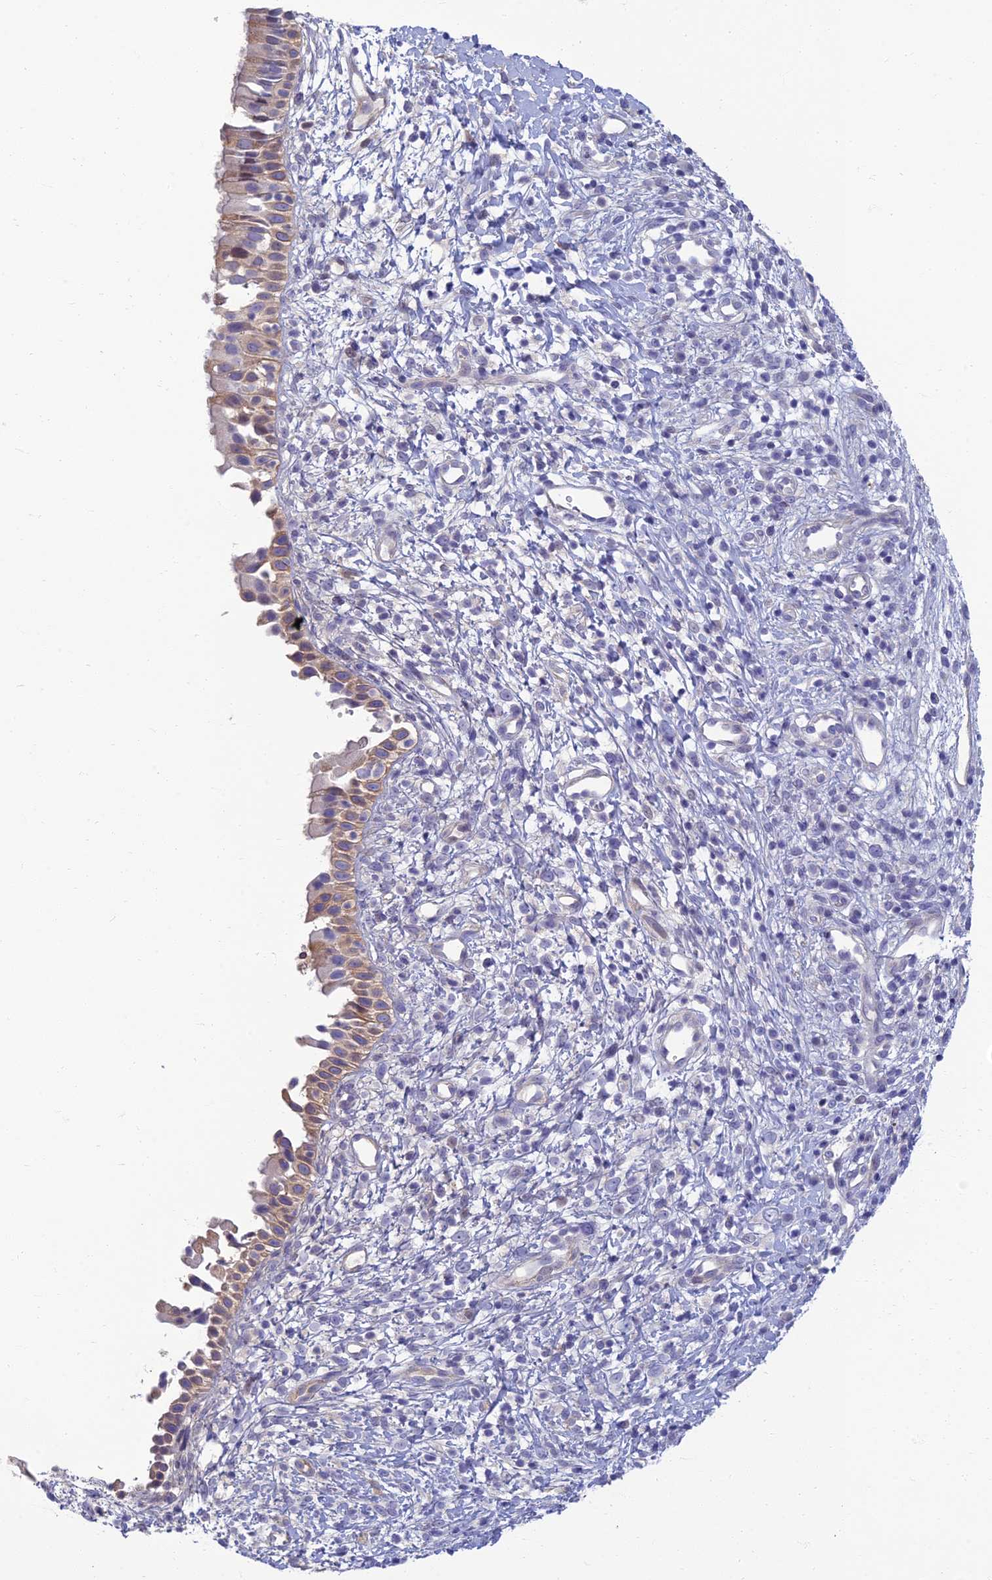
{"staining": {"intensity": "weak", "quantity": "25%-75%", "location": "cytoplasmic/membranous"}, "tissue": "nasopharynx", "cell_type": "Respiratory epithelial cells", "image_type": "normal", "snomed": [{"axis": "morphology", "description": "Normal tissue, NOS"}, {"axis": "topography", "description": "Nasopharynx"}], "caption": "Immunohistochemical staining of benign human nasopharynx displays low levels of weak cytoplasmic/membranous positivity in approximately 25%-75% of respiratory epithelial cells.", "gene": "NEURL1", "patient": {"sex": "male", "age": 22}}